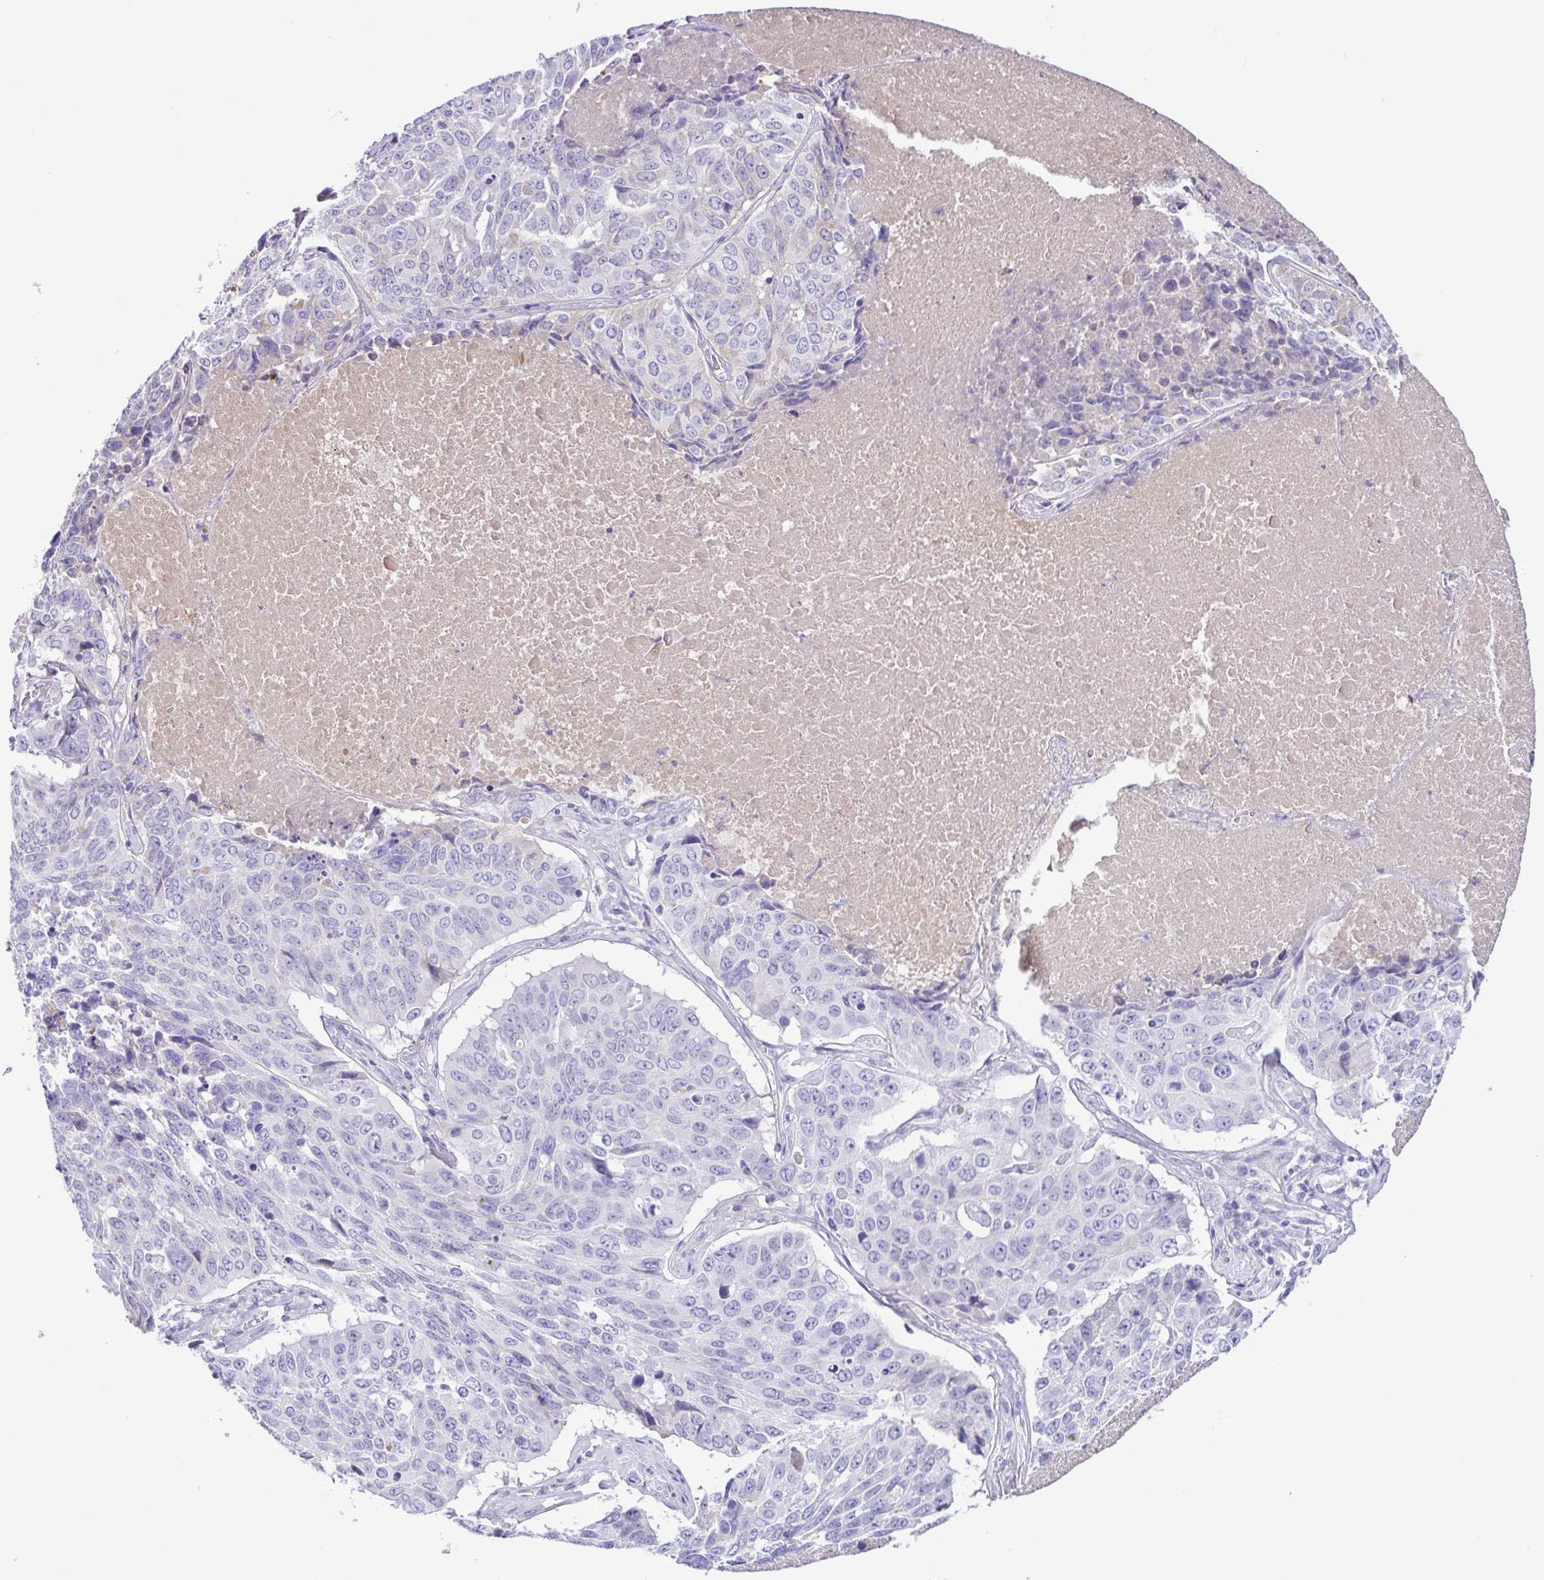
{"staining": {"intensity": "moderate", "quantity": "<25%", "location": "cytoplasmic/membranous"}, "tissue": "lung cancer", "cell_type": "Tumor cells", "image_type": "cancer", "snomed": [{"axis": "morphology", "description": "Normal tissue, NOS"}, {"axis": "morphology", "description": "Squamous cell carcinoma, NOS"}, {"axis": "topography", "description": "Bronchus"}, {"axis": "topography", "description": "Lung"}], "caption": "Moderate cytoplasmic/membranous staining is seen in approximately <25% of tumor cells in lung cancer (squamous cell carcinoma). Nuclei are stained in blue.", "gene": "IGFL1", "patient": {"sex": "male", "age": 64}}